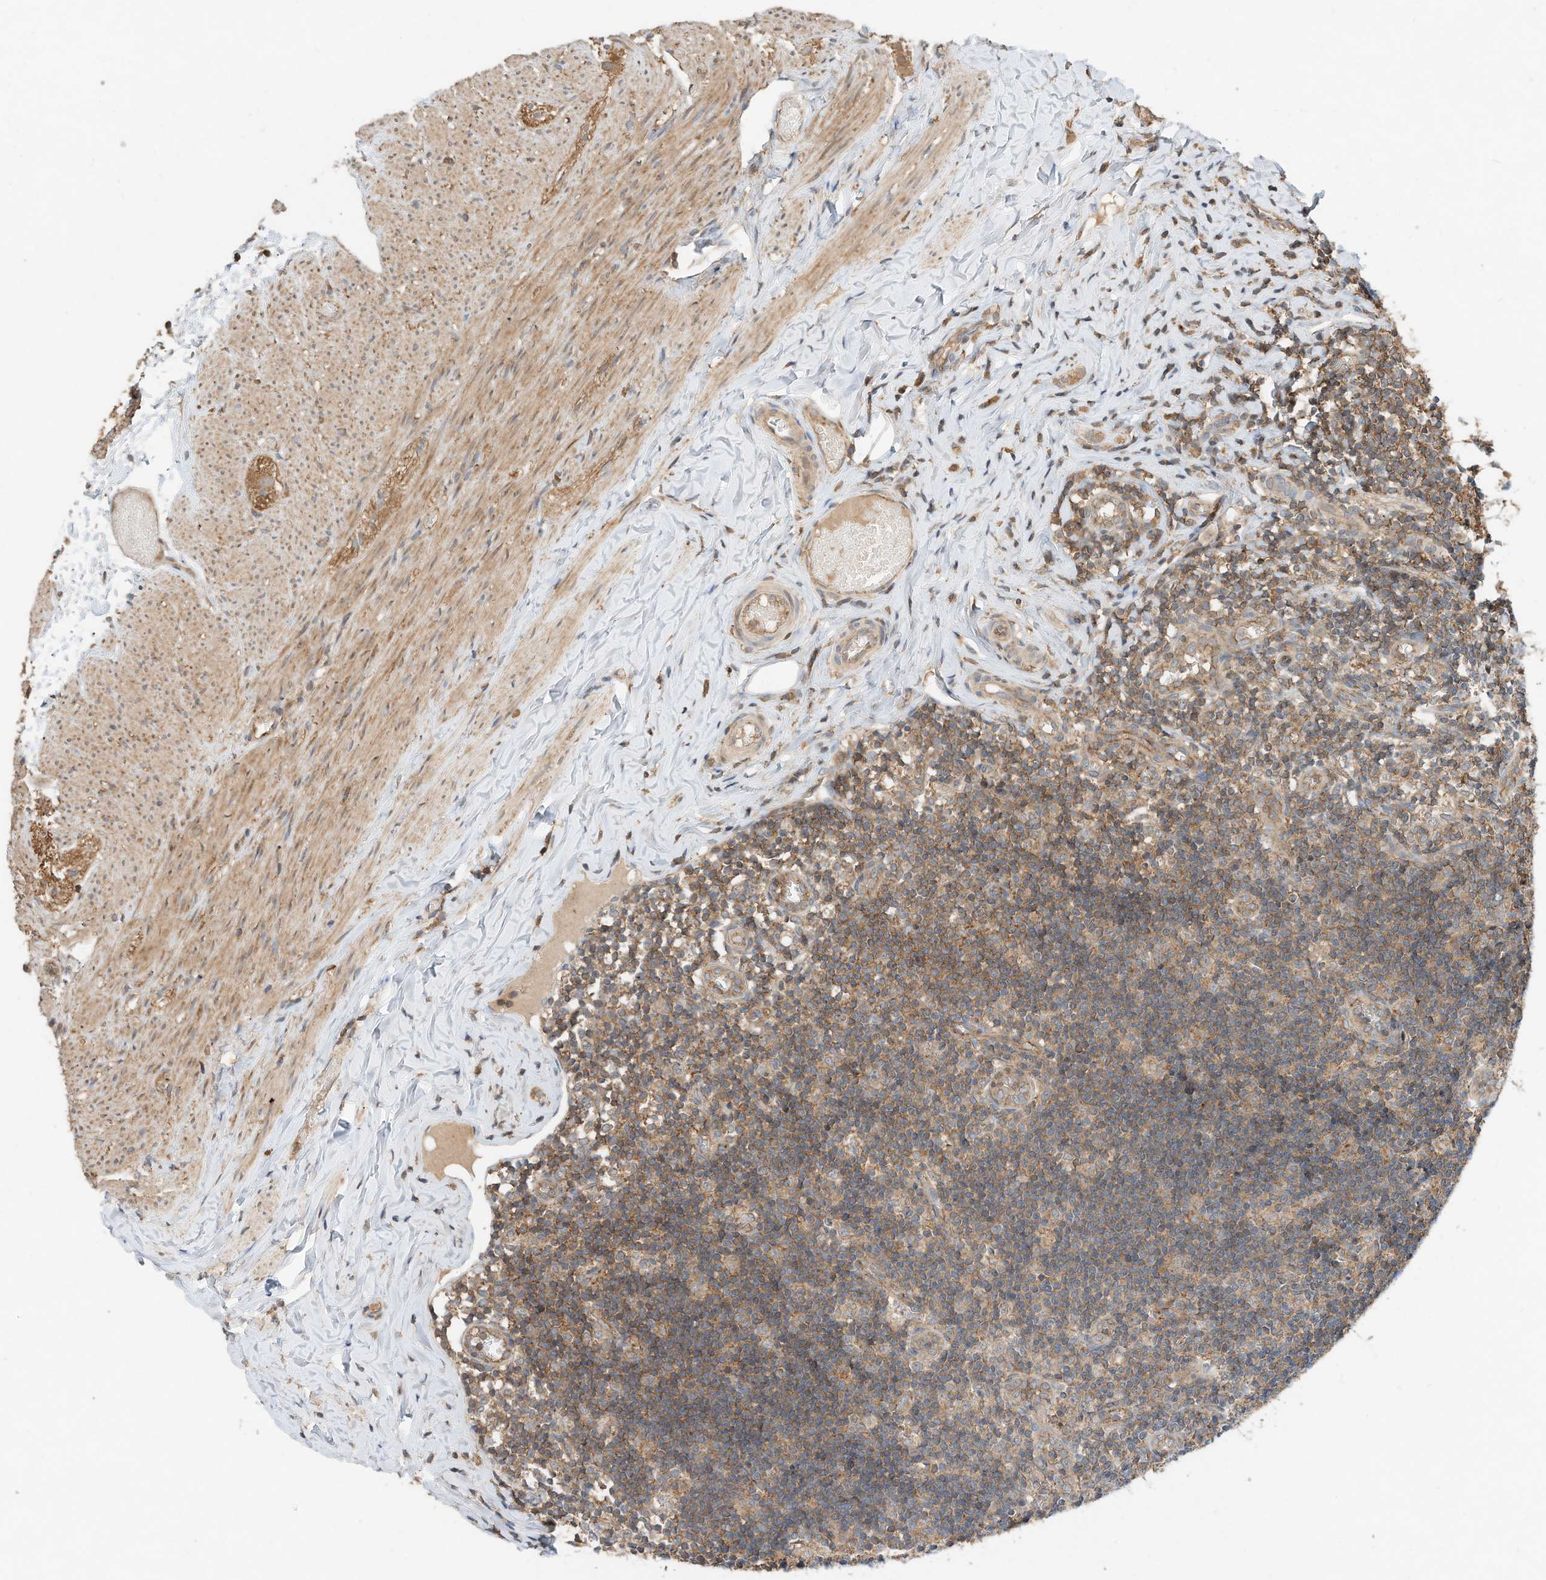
{"staining": {"intensity": "strong", "quantity": ">75%", "location": "cytoplasmic/membranous"}, "tissue": "appendix", "cell_type": "Glandular cells", "image_type": "normal", "snomed": [{"axis": "morphology", "description": "Normal tissue, NOS"}, {"axis": "topography", "description": "Appendix"}], "caption": "High-power microscopy captured an immunohistochemistry (IHC) photomicrograph of benign appendix, revealing strong cytoplasmic/membranous staining in about >75% of glandular cells.", "gene": "CPAMD8", "patient": {"sex": "male", "age": 8}}